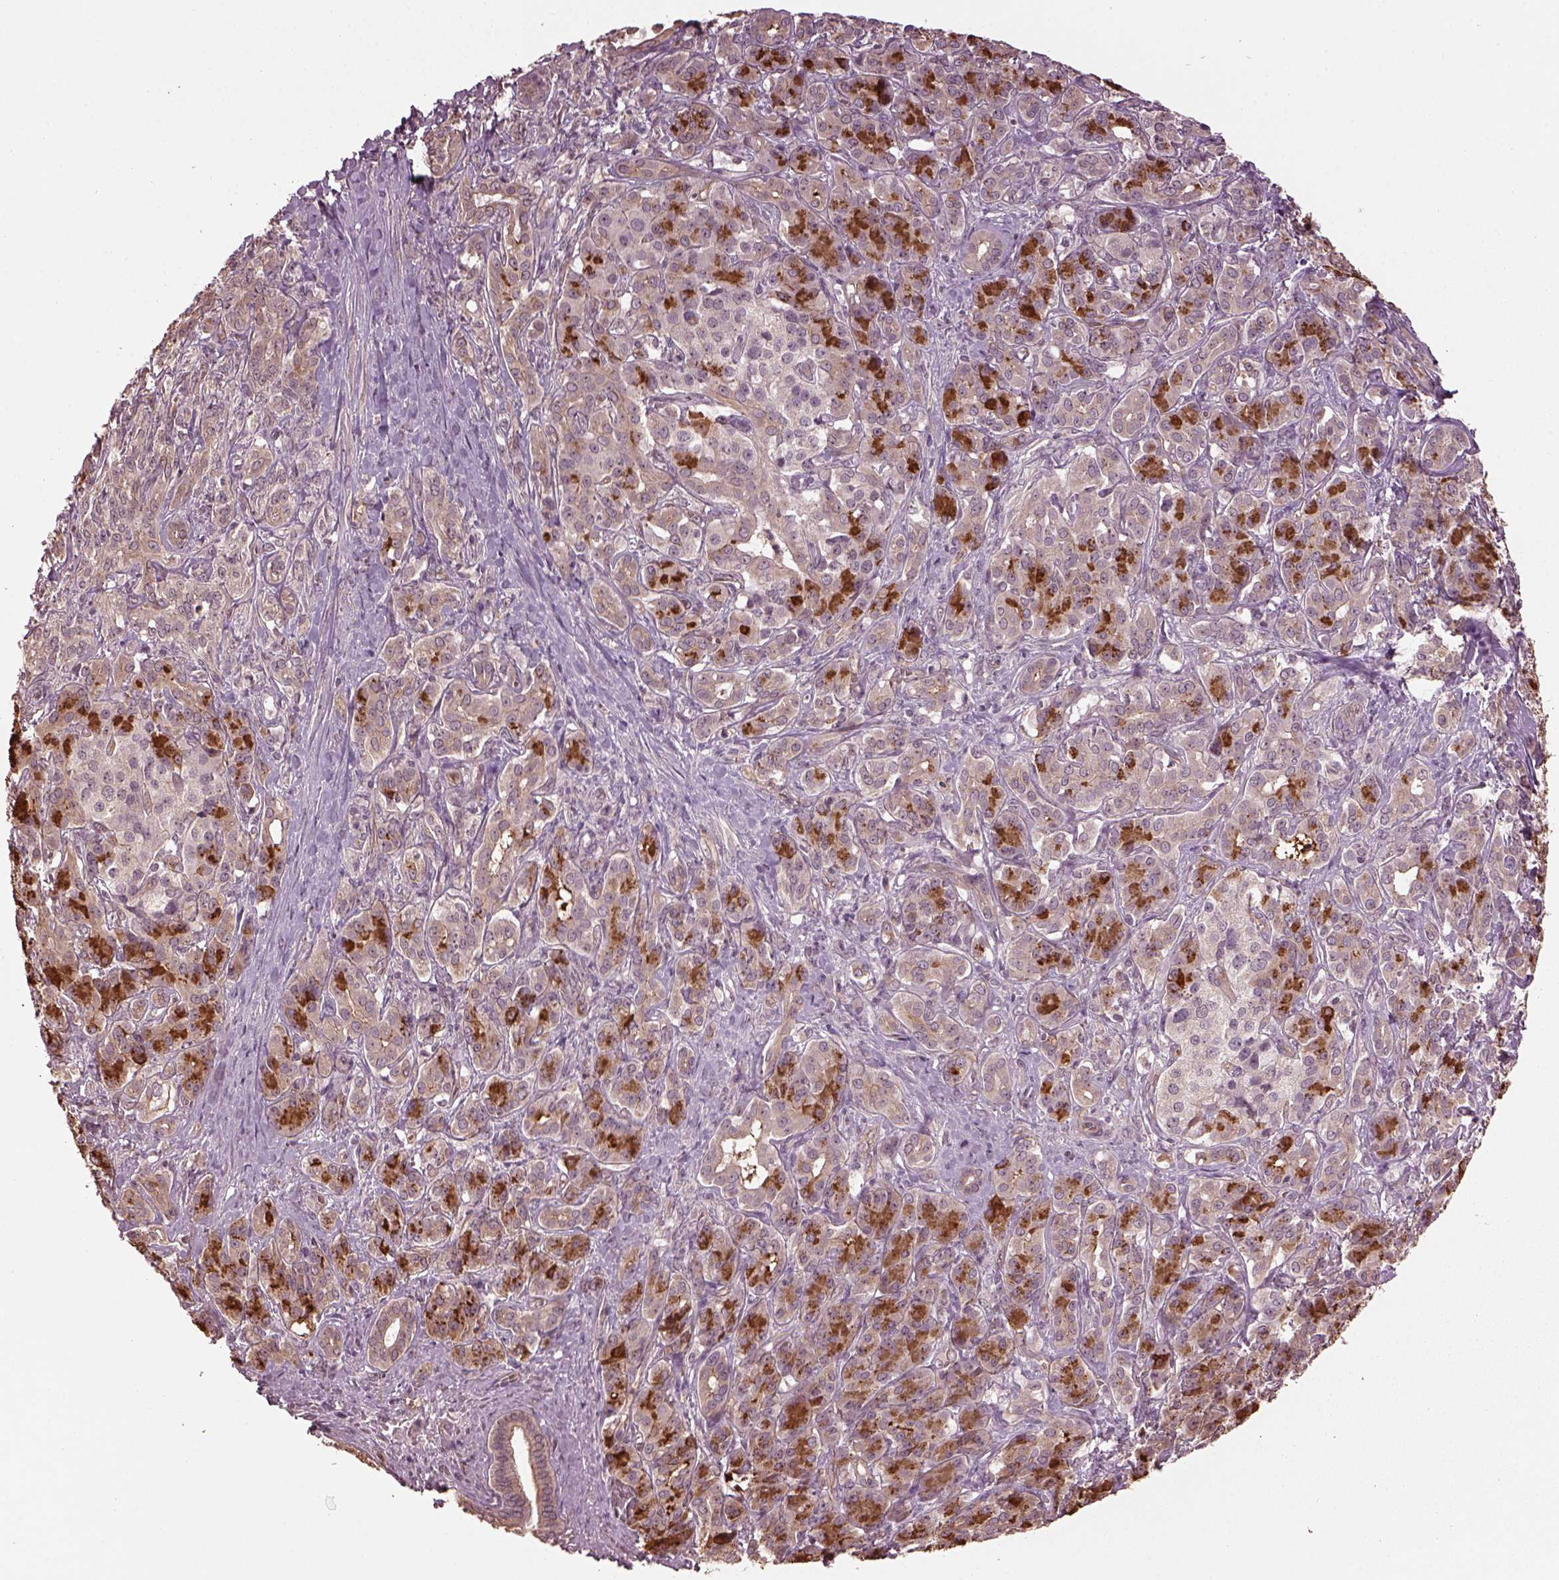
{"staining": {"intensity": "negative", "quantity": "none", "location": "none"}, "tissue": "pancreatic cancer", "cell_type": "Tumor cells", "image_type": "cancer", "snomed": [{"axis": "morphology", "description": "Normal tissue, NOS"}, {"axis": "morphology", "description": "Inflammation, NOS"}, {"axis": "morphology", "description": "Adenocarcinoma, NOS"}, {"axis": "topography", "description": "Pancreas"}], "caption": "Immunohistochemistry of adenocarcinoma (pancreatic) demonstrates no positivity in tumor cells. (Brightfield microscopy of DAB (3,3'-diaminobenzidine) immunohistochemistry at high magnification).", "gene": "GNRH1", "patient": {"sex": "male", "age": 57}}